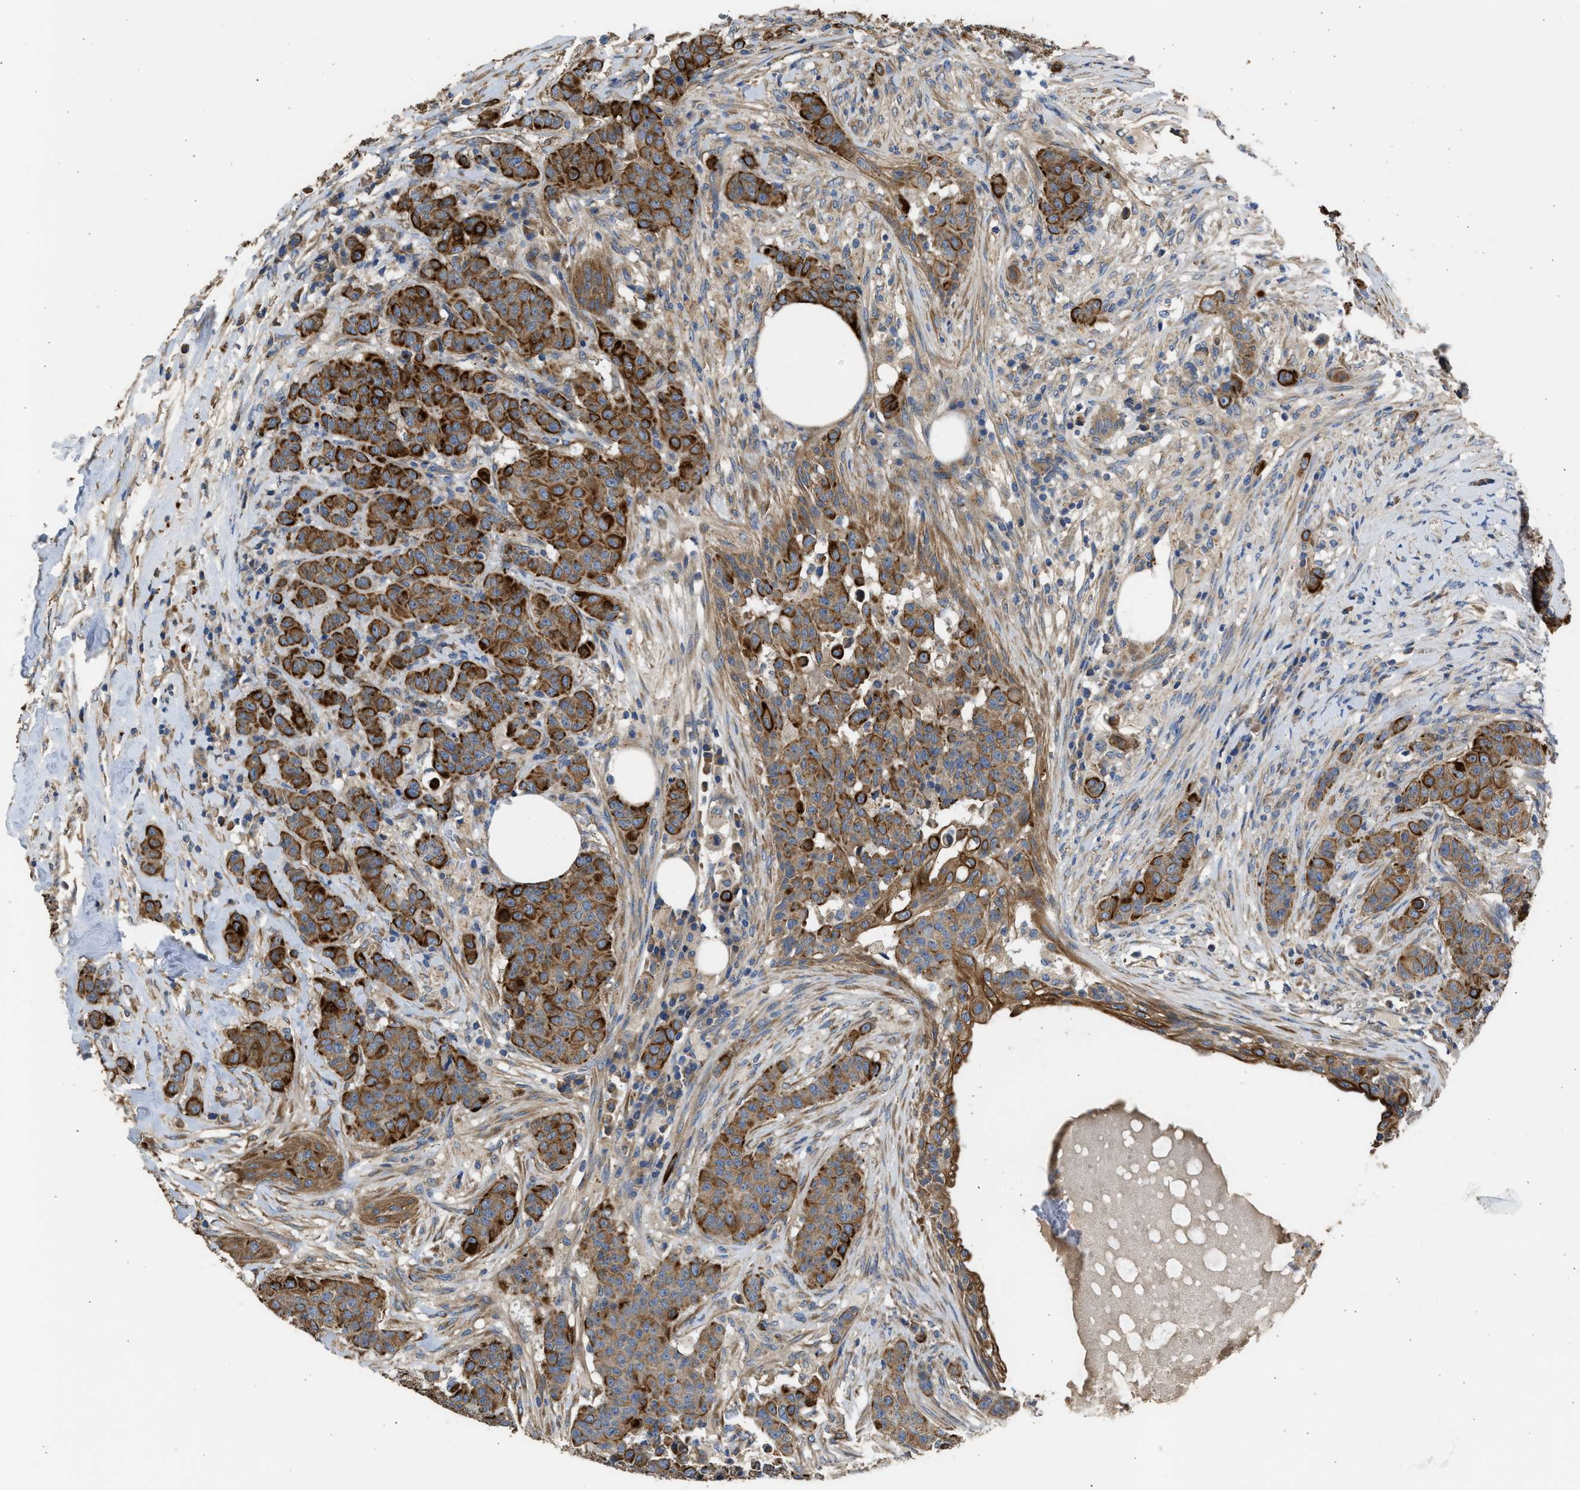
{"staining": {"intensity": "strong", "quantity": ">75%", "location": "cytoplasmic/membranous"}, "tissue": "breast cancer", "cell_type": "Tumor cells", "image_type": "cancer", "snomed": [{"axis": "morphology", "description": "Normal tissue, NOS"}, {"axis": "morphology", "description": "Duct carcinoma"}, {"axis": "topography", "description": "Breast"}], "caption": "Invasive ductal carcinoma (breast) stained with a brown dye reveals strong cytoplasmic/membranous positive expression in approximately >75% of tumor cells.", "gene": "CSRNP2", "patient": {"sex": "female", "age": 40}}